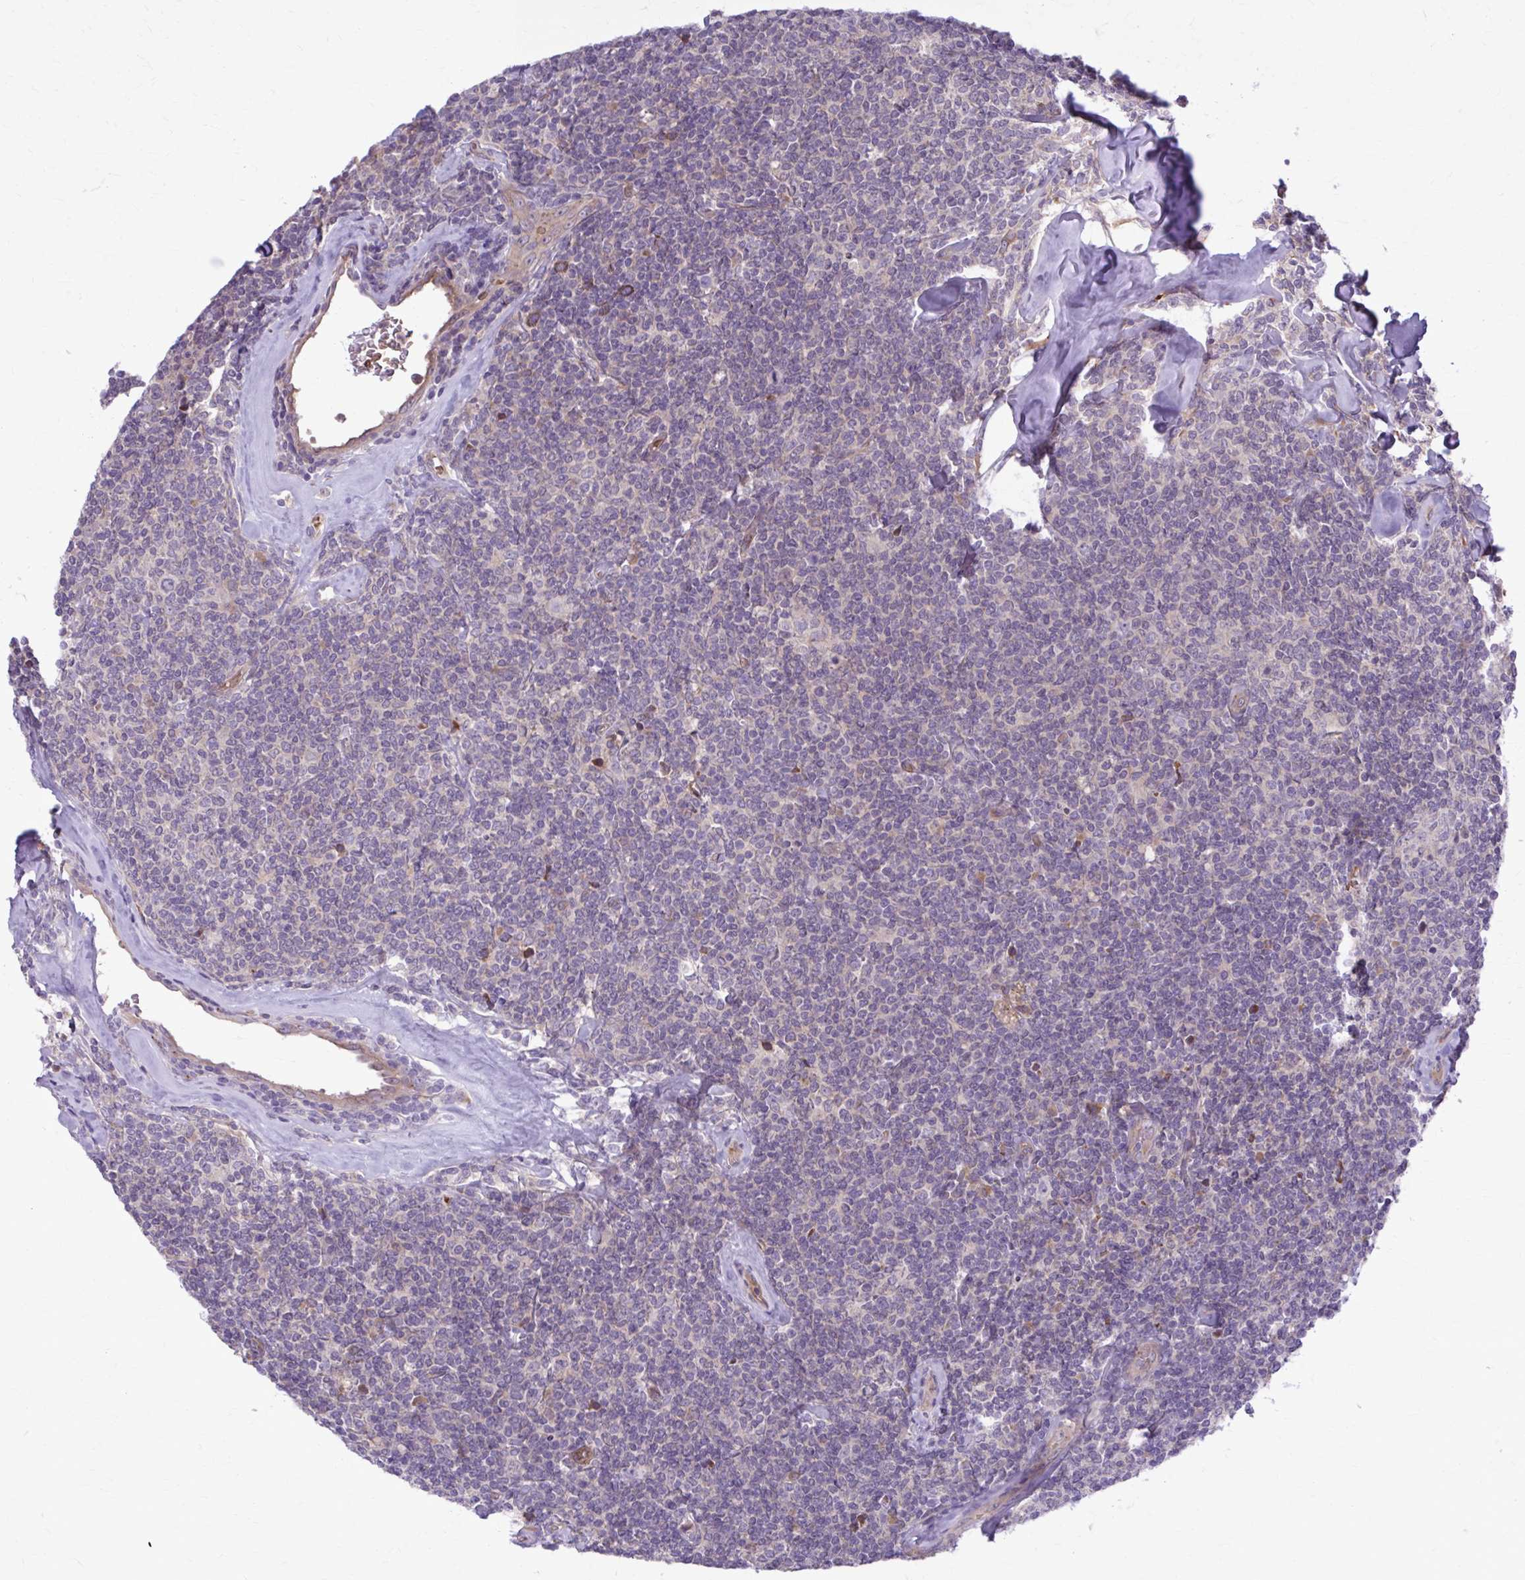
{"staining": {"intensity": "negative", "quantity": "none", "location": "none"}, "tissue": "lymphoma", "cell_type": "Tumor cells", "image_type": "cancer", "snomed": [{"axis": "morphology", "description": "Malignant lymphoma, non-Hodgkin's type, Low grade"}, {"axis": "topography", "description": "Lymph node"}], "caption": "Tumor cells are negative for protein expression in human low-grade malignant lymphoma, non-Hodgkin's type.", "gene": "SNF8", "patient": {"sex": "female", "age": 56}}